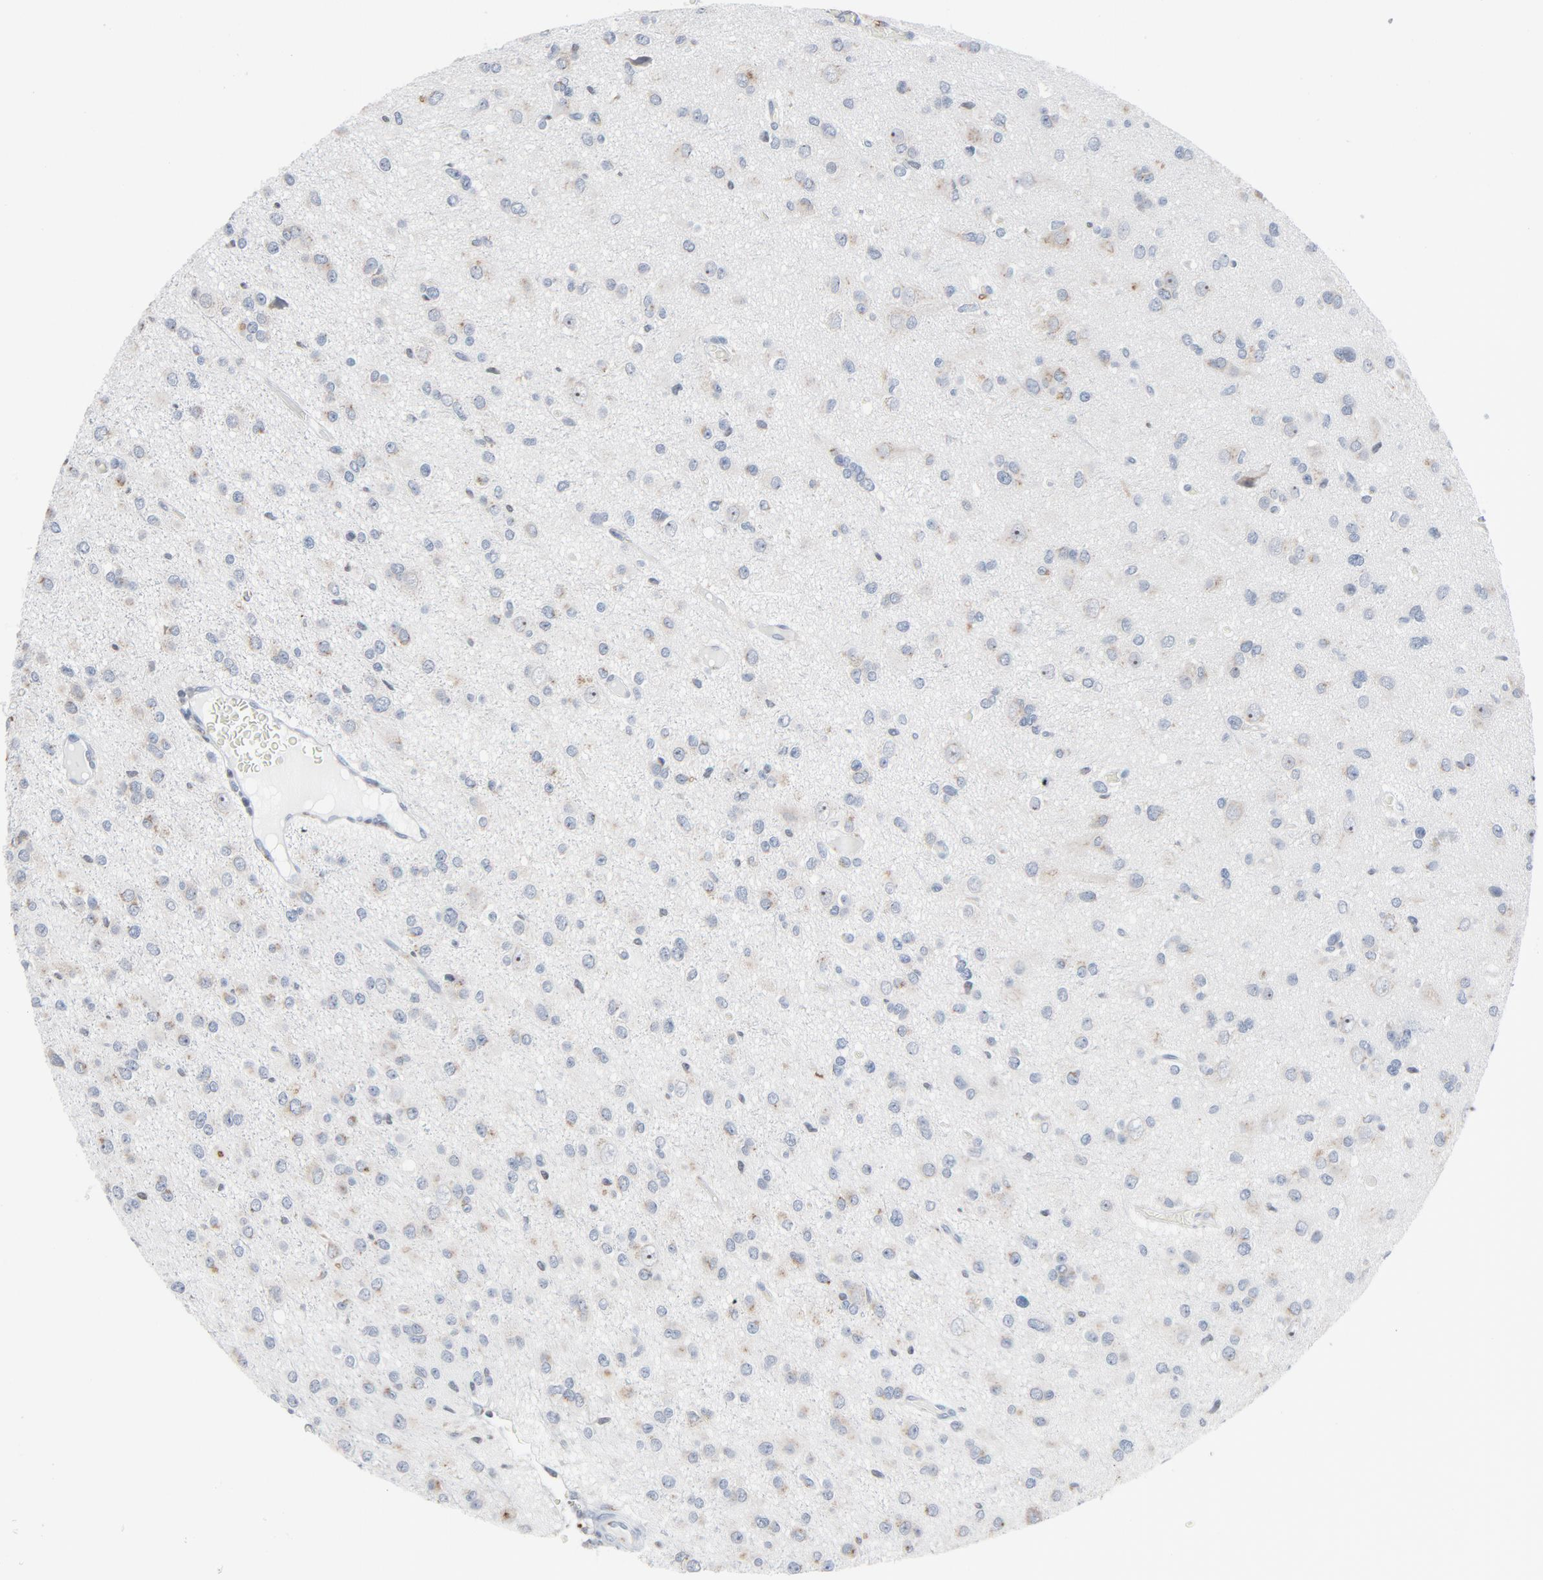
{"staining": {"intensity": "weak", "quantity": "25%-75%", "location": "cytoplasmic/membranous"}, "tissue": "glioma", "cell_type": "Tumor cells", "image_type": "cancer", "snomed": [{"axis": "morphology", "description": "Glioma, malignant, Low grade"}, {"axis": "topography", "description": "Brain"}], "caption": "Malignant glioma (low-grade) was stained to show a protein in brown. There is low levels of weak cytoplasmic/membranous expression in about 25%-75% of tumor cells. (DAB (3,3'-diaminobenzidine) = brown stain, brightfield microscopy at high magnification).", "gene": "YIPF6", "patient": {"sex": "male", "age": 42}}